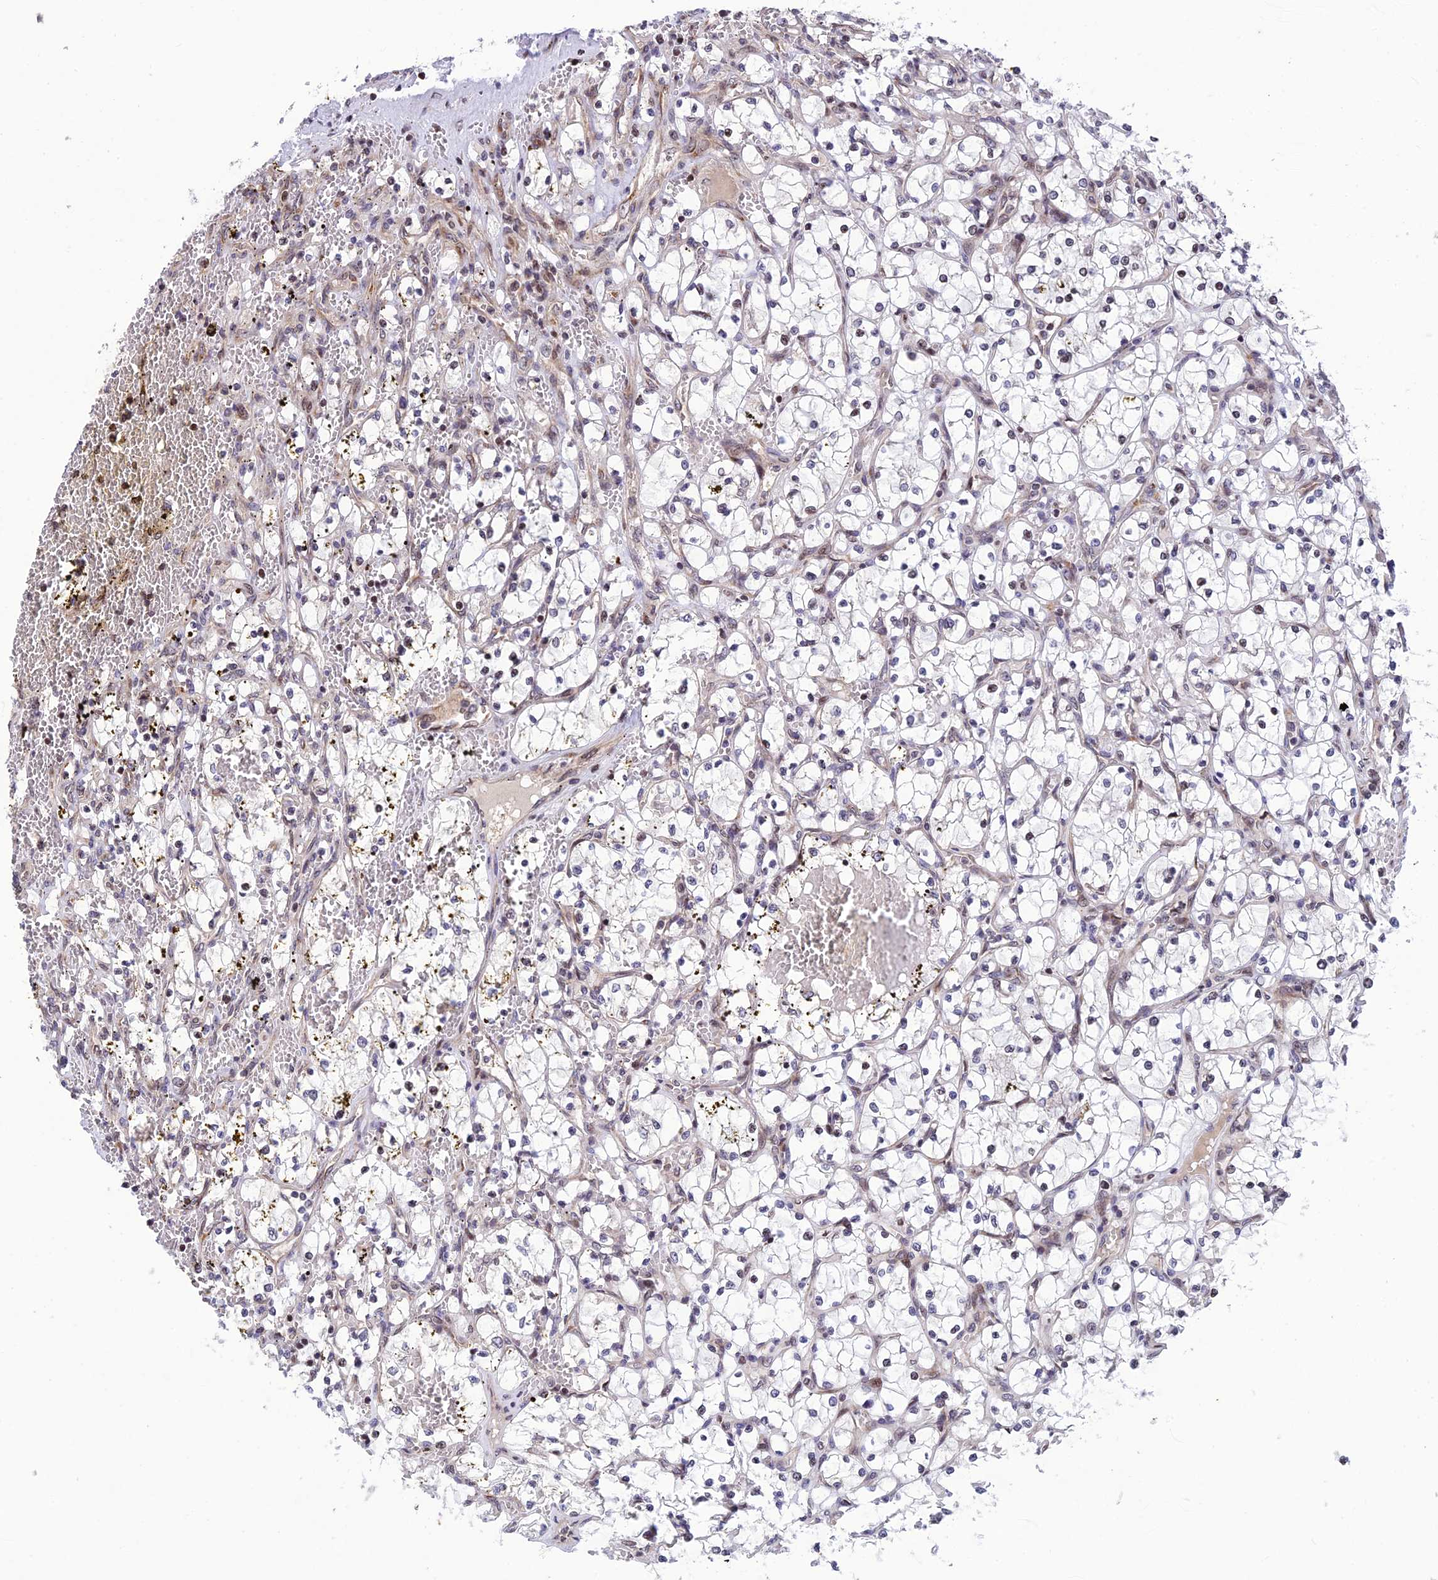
{"staining": {"intensity": "negative", "quantity": "none", "location": "none"}, "tissue": "renal cancer", "cell_type": "Tumor cells", "image_type": "cancer", "snomed": [{"axis": "morphology", "description": "Adenocarcinoma, NOS"}, {"axis": "topography", "description": "Kidney"}], "caption": "Immunohistochemical staining of human renal cancer demonstrates no significant expression in tumor cells.", "gene": "SMIM7", "patient": {"sex": "female", "age": 69}}